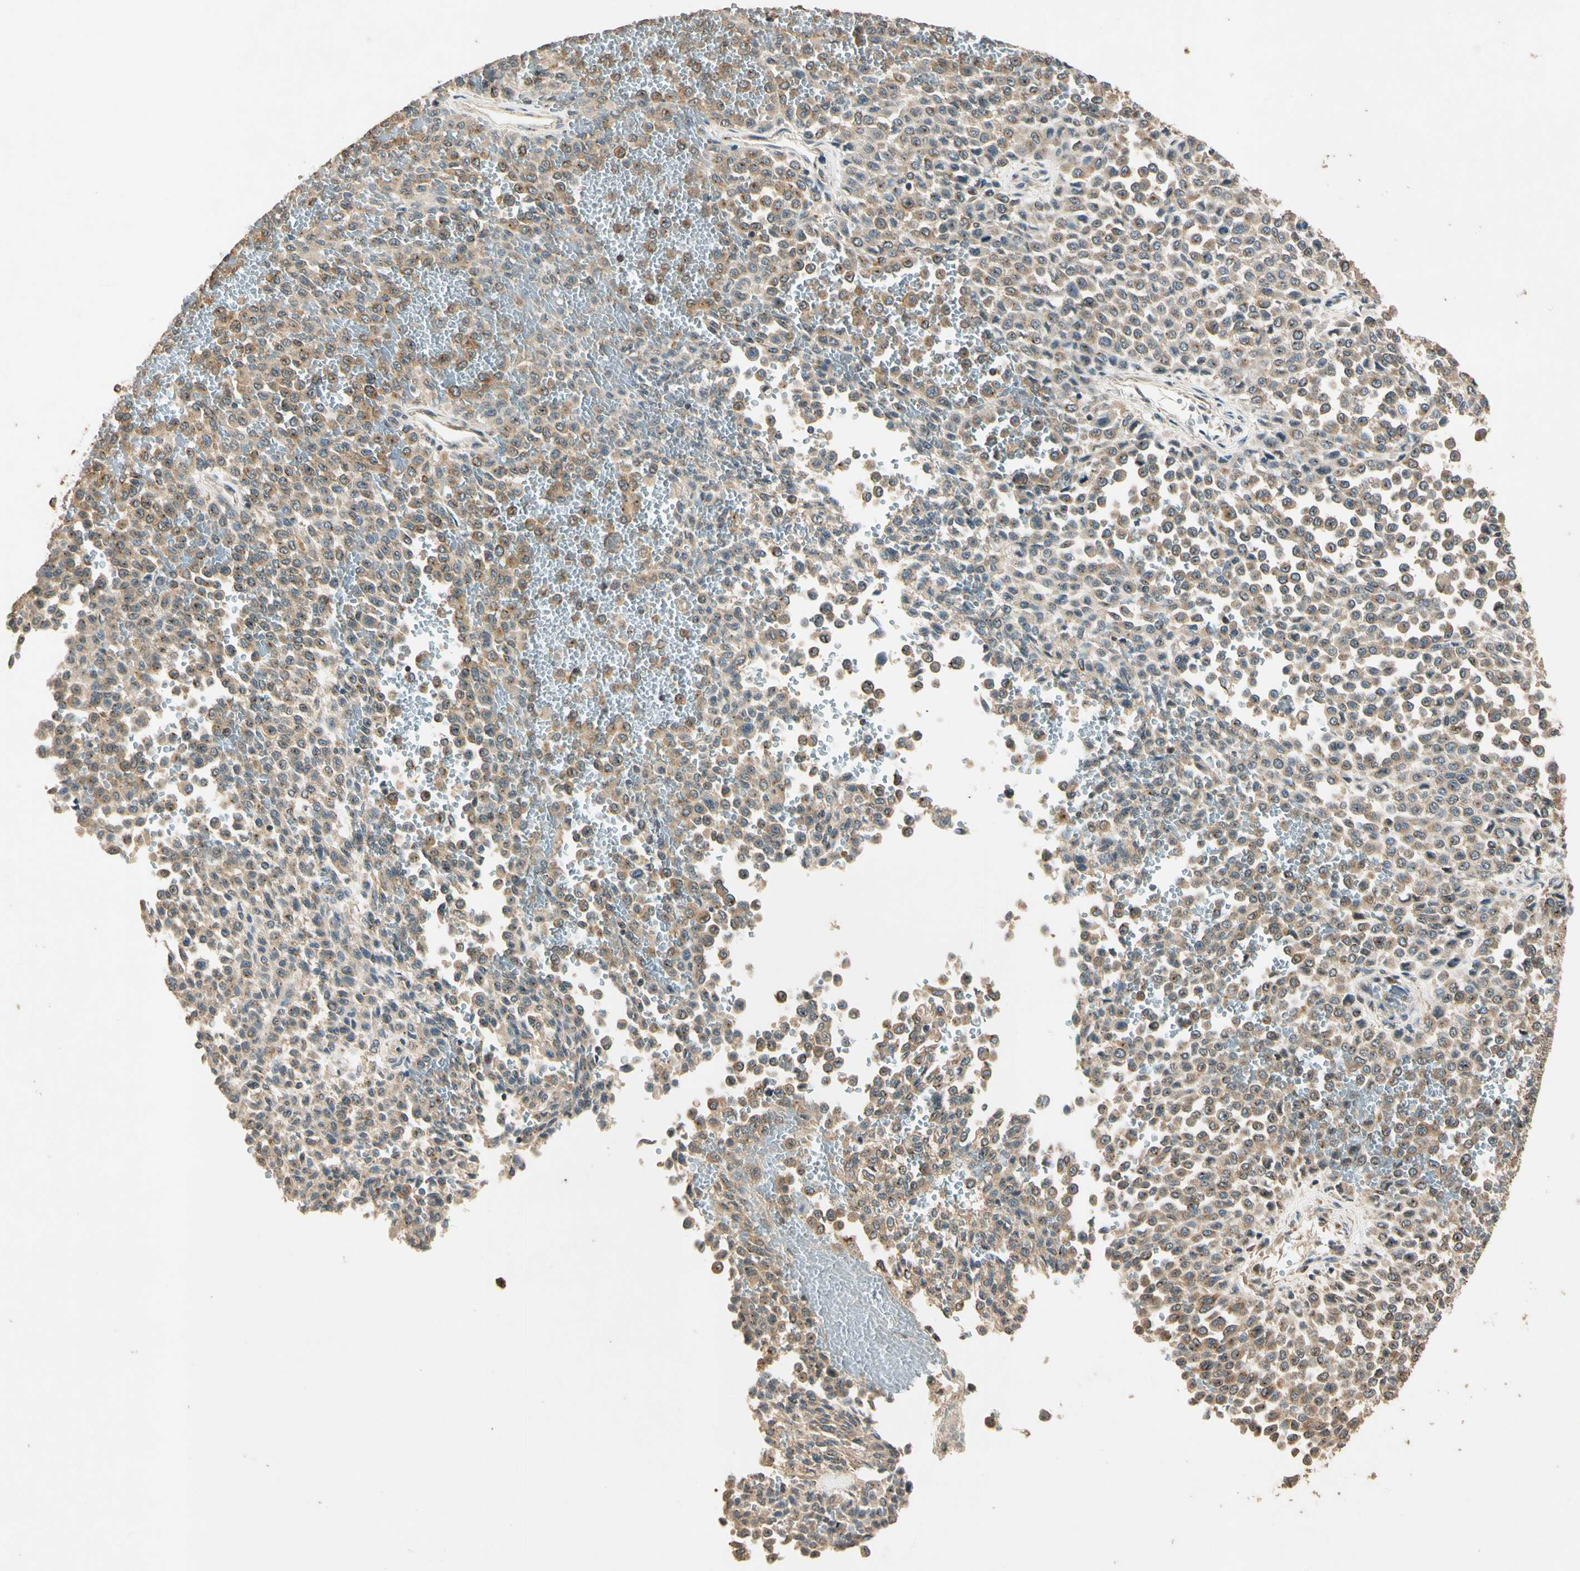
{"staining": {"intensity": "moderate", "quantity": ">75%", "location": "cytoplasmic/membranous"}, "tissue": "melanoma", "cell_type": "Tumor cells", "image_type": "cancer", "snomed": [{"axis": "morphology", "description": "Malignant melanoma, Metastatic site"}, {"axis": "topography", "description": "Pancreas"}], "caption": "Immunohistochemistry photomicrograph of human malignant melanoma (metastatic site) stained for a protein (brown), which reveals medium levels of moderate cytoplasmic/membranous expression in about >75% of tumor cells.", "gene": "AKAP9", "patient": {"sex": "female", "age": 30}}